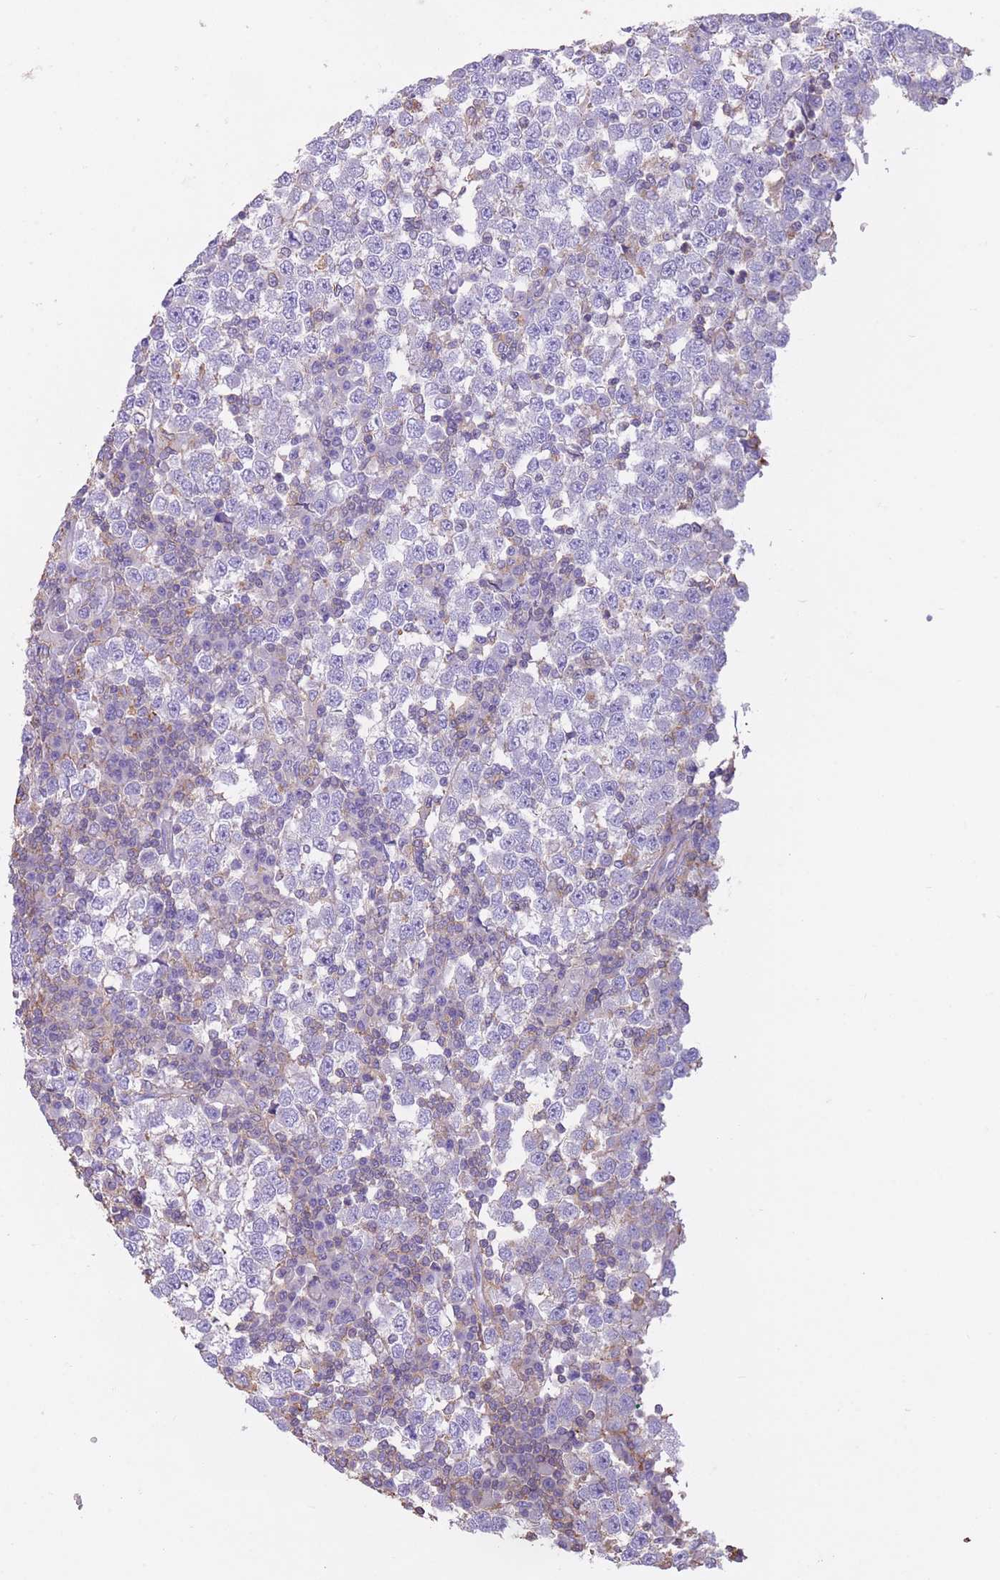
{"staining": {"intensity": "negative", "quantity": "none", "location": "none"}, "tissue": "testis cancer", "cell_type": "Tumor cells", "image_type": "cancer", "snomed": [{"axis": "morphology", "description": "Seminoma, NOS"}, {"axis": "topography", "description": "Testis"}], "caption": "Tumor cells show no significant expression in testis cancer. (Brightfield microscopy of DAB (3,3'-diaminobenzidine) IHC at high magnification).", "gene": "PDHA1", "patient": {"sex": "male", "age": 65}}